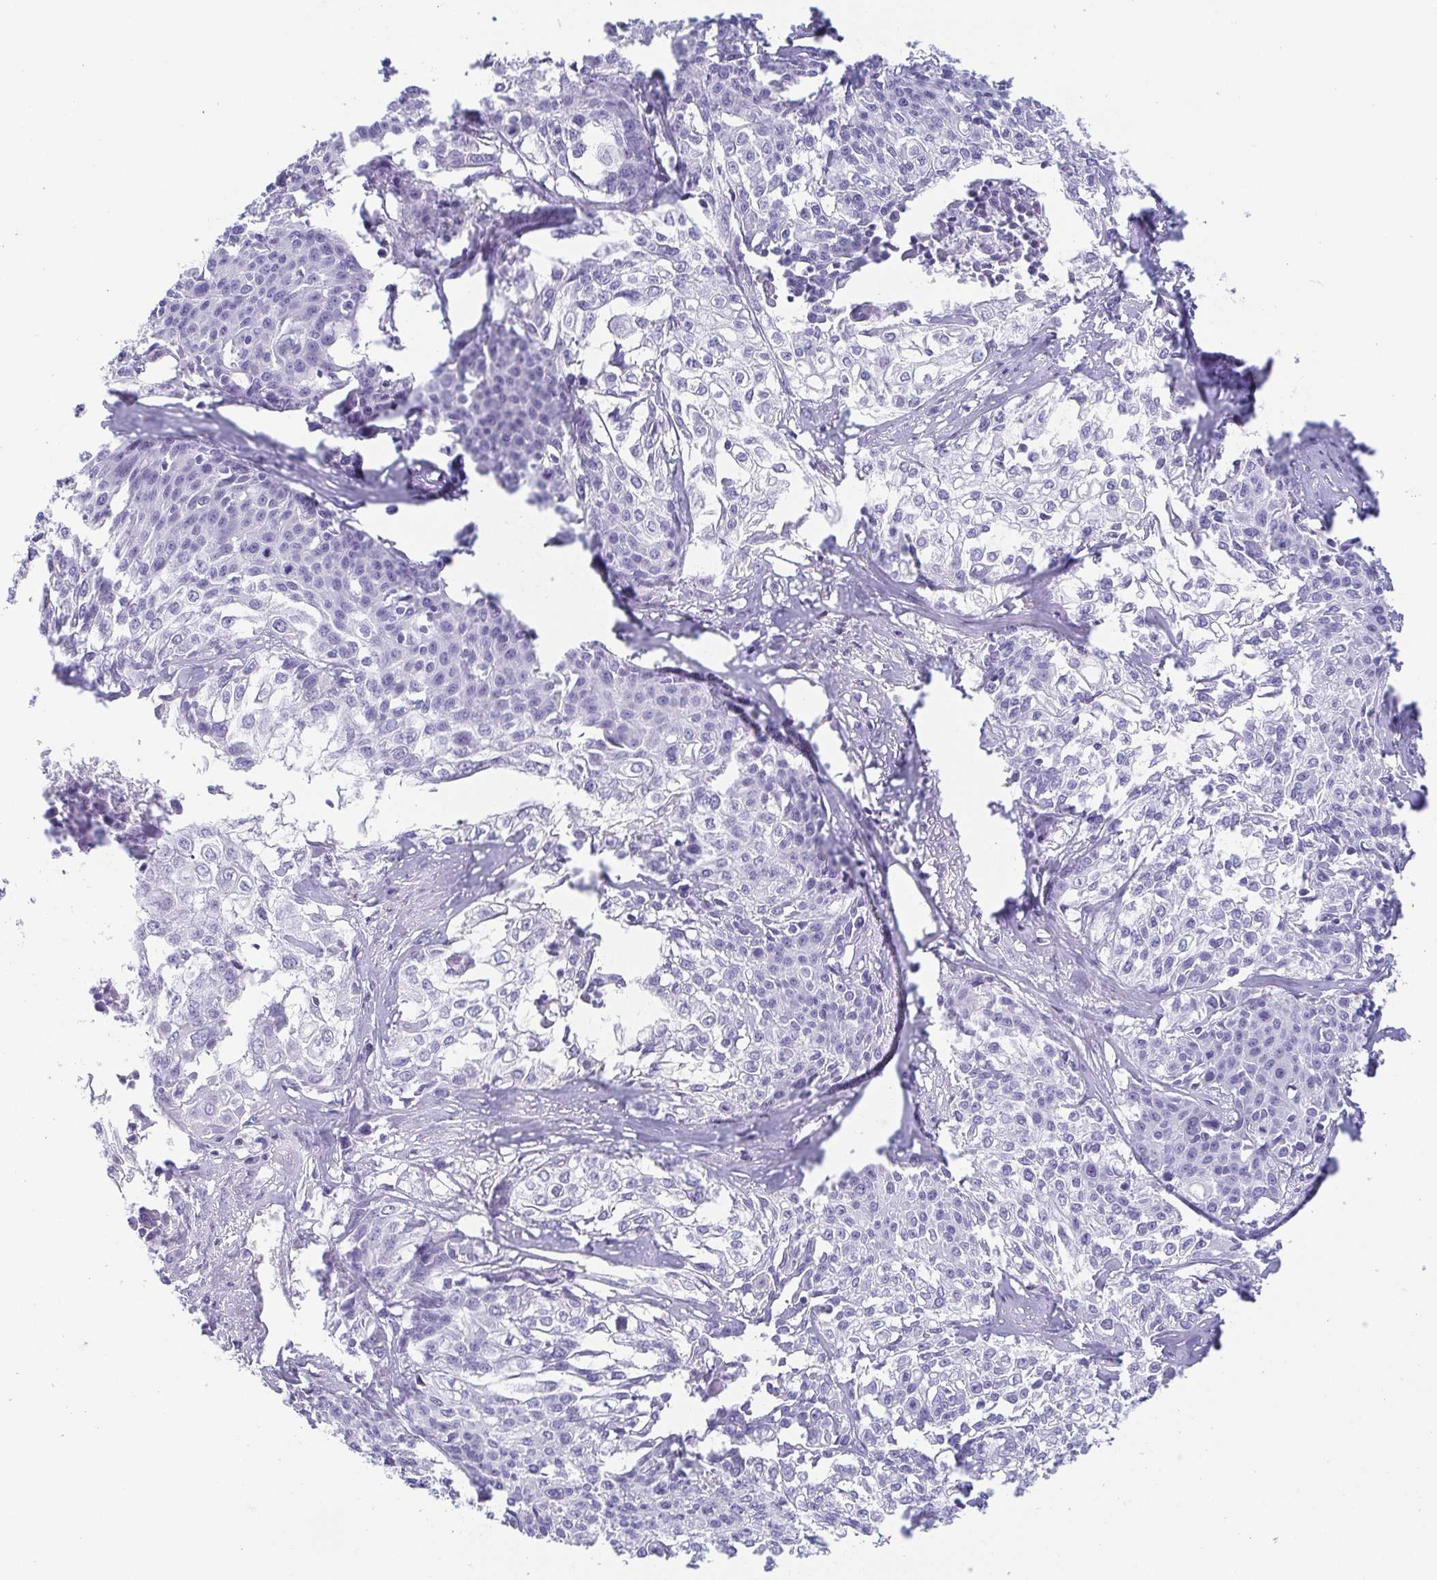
{"staining": {"intensity": "negative", "quantity": "none", "location": "none"}, "tissue": "cervical cancer", "cell_type": "Tumor cells", "image_type": "cancer", "snomed": [{"axis": "morphology", "description": "Squamous cell carcinoma, NOS"}, {"axis": "topography", "description": "Cervix"}], "caption": "Immunohistochemistry (IHC) micrograph of neoplastic tissue: cervical cancer (squamous cell carcinoma) stained with DAB (3,3'-diaminobenzidine) displays no significant protein staining in tumor cells.", "gene": "ZG16B", "patient": {"sex": "female", "age": 39}}